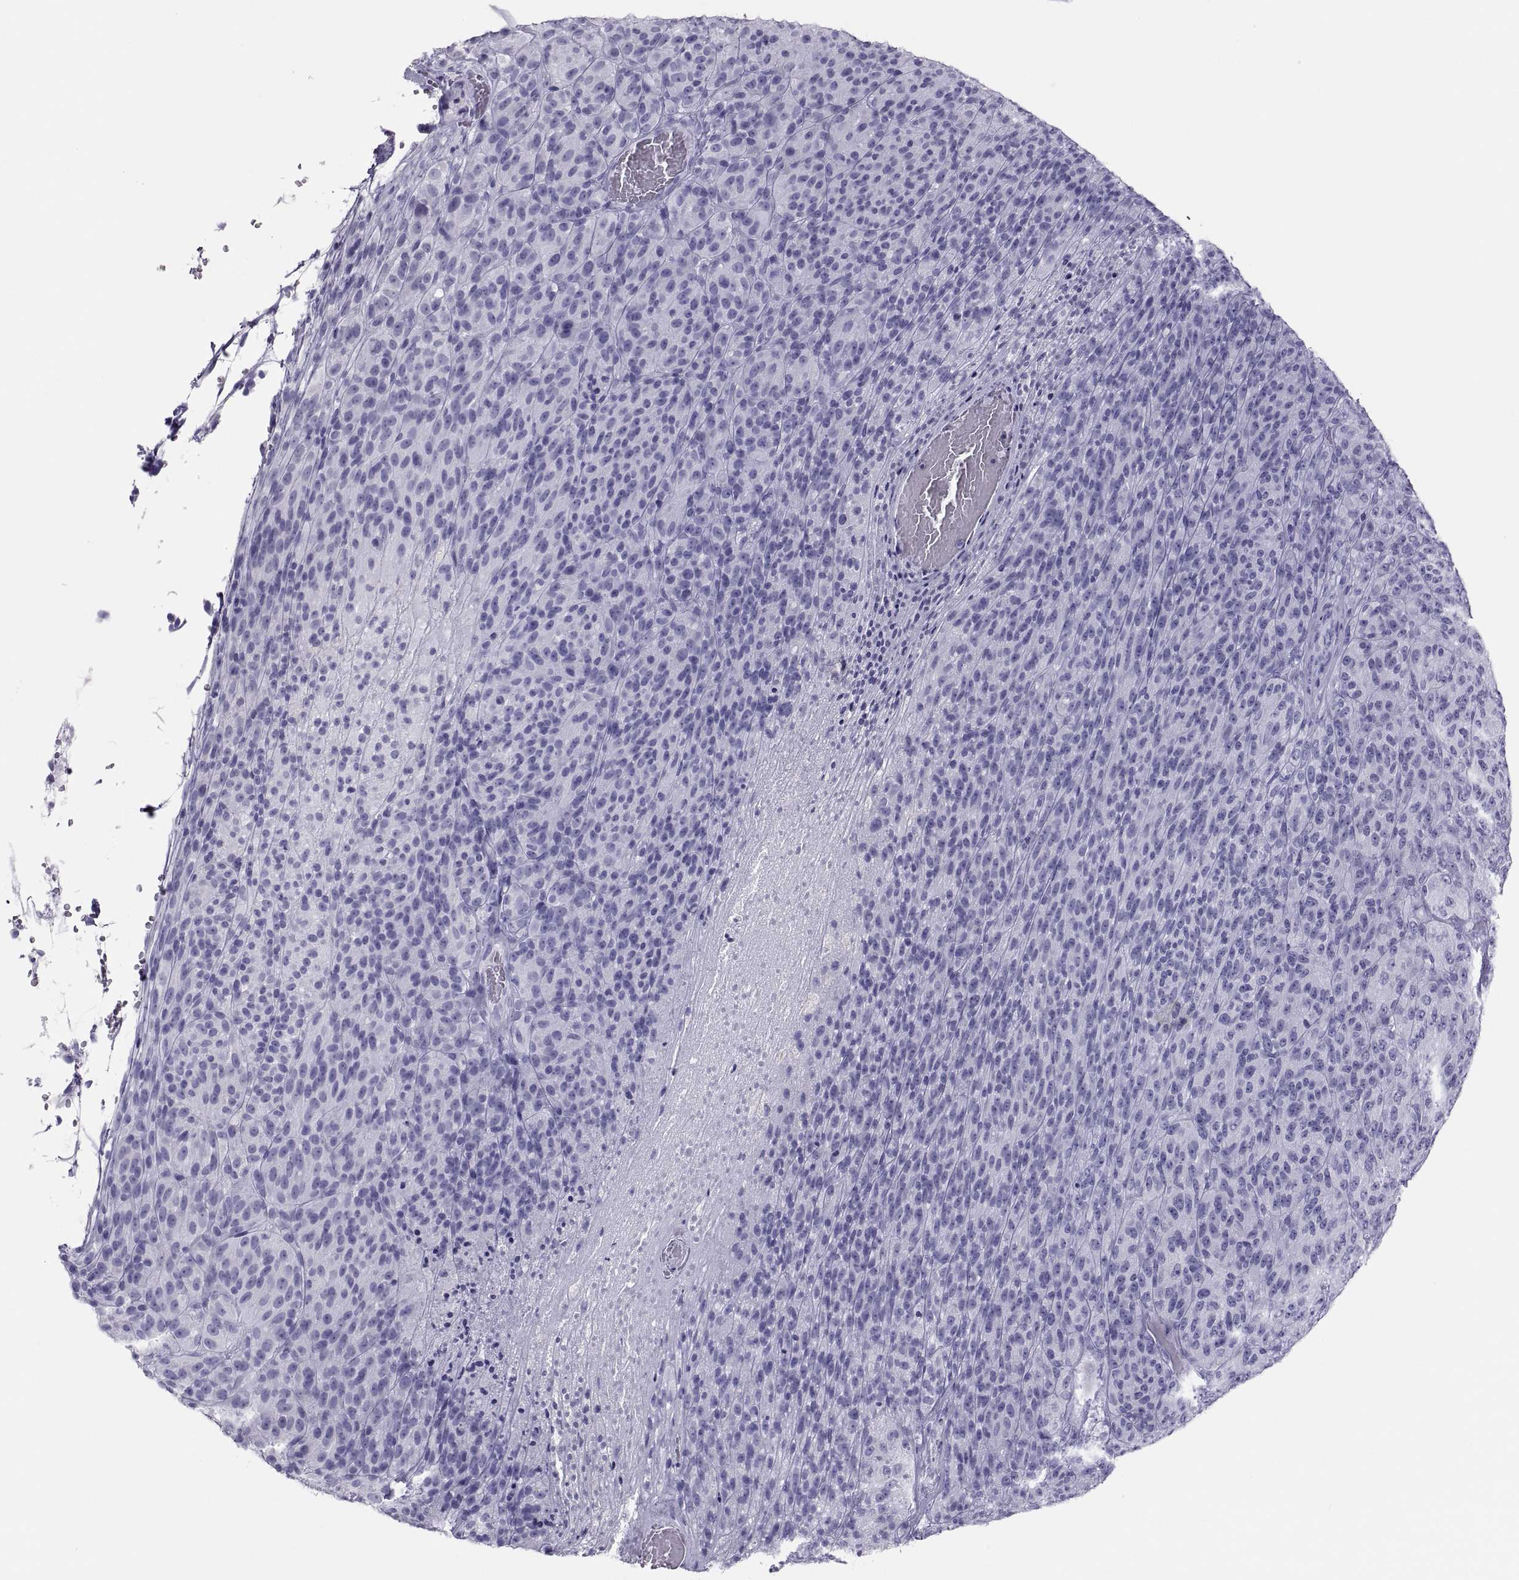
{"staining": {"intensity": "negative", "quantity": "none", "location": "none"}, "tissue": "melanoma", "cell_type": "Tumor cells", "image_type": "cancer", "snomed": [{"axis": "morphology", "description": "Malignant melanoma, Metastatic site"}, {"axis": "topography", "description": "Brain"}], "caption": "This is an IHC histopathology image of human melanoma. There is no positivity in tumor cells.", "gene": "SEMG1", "patient": {"sex": "female", "age": 56}}